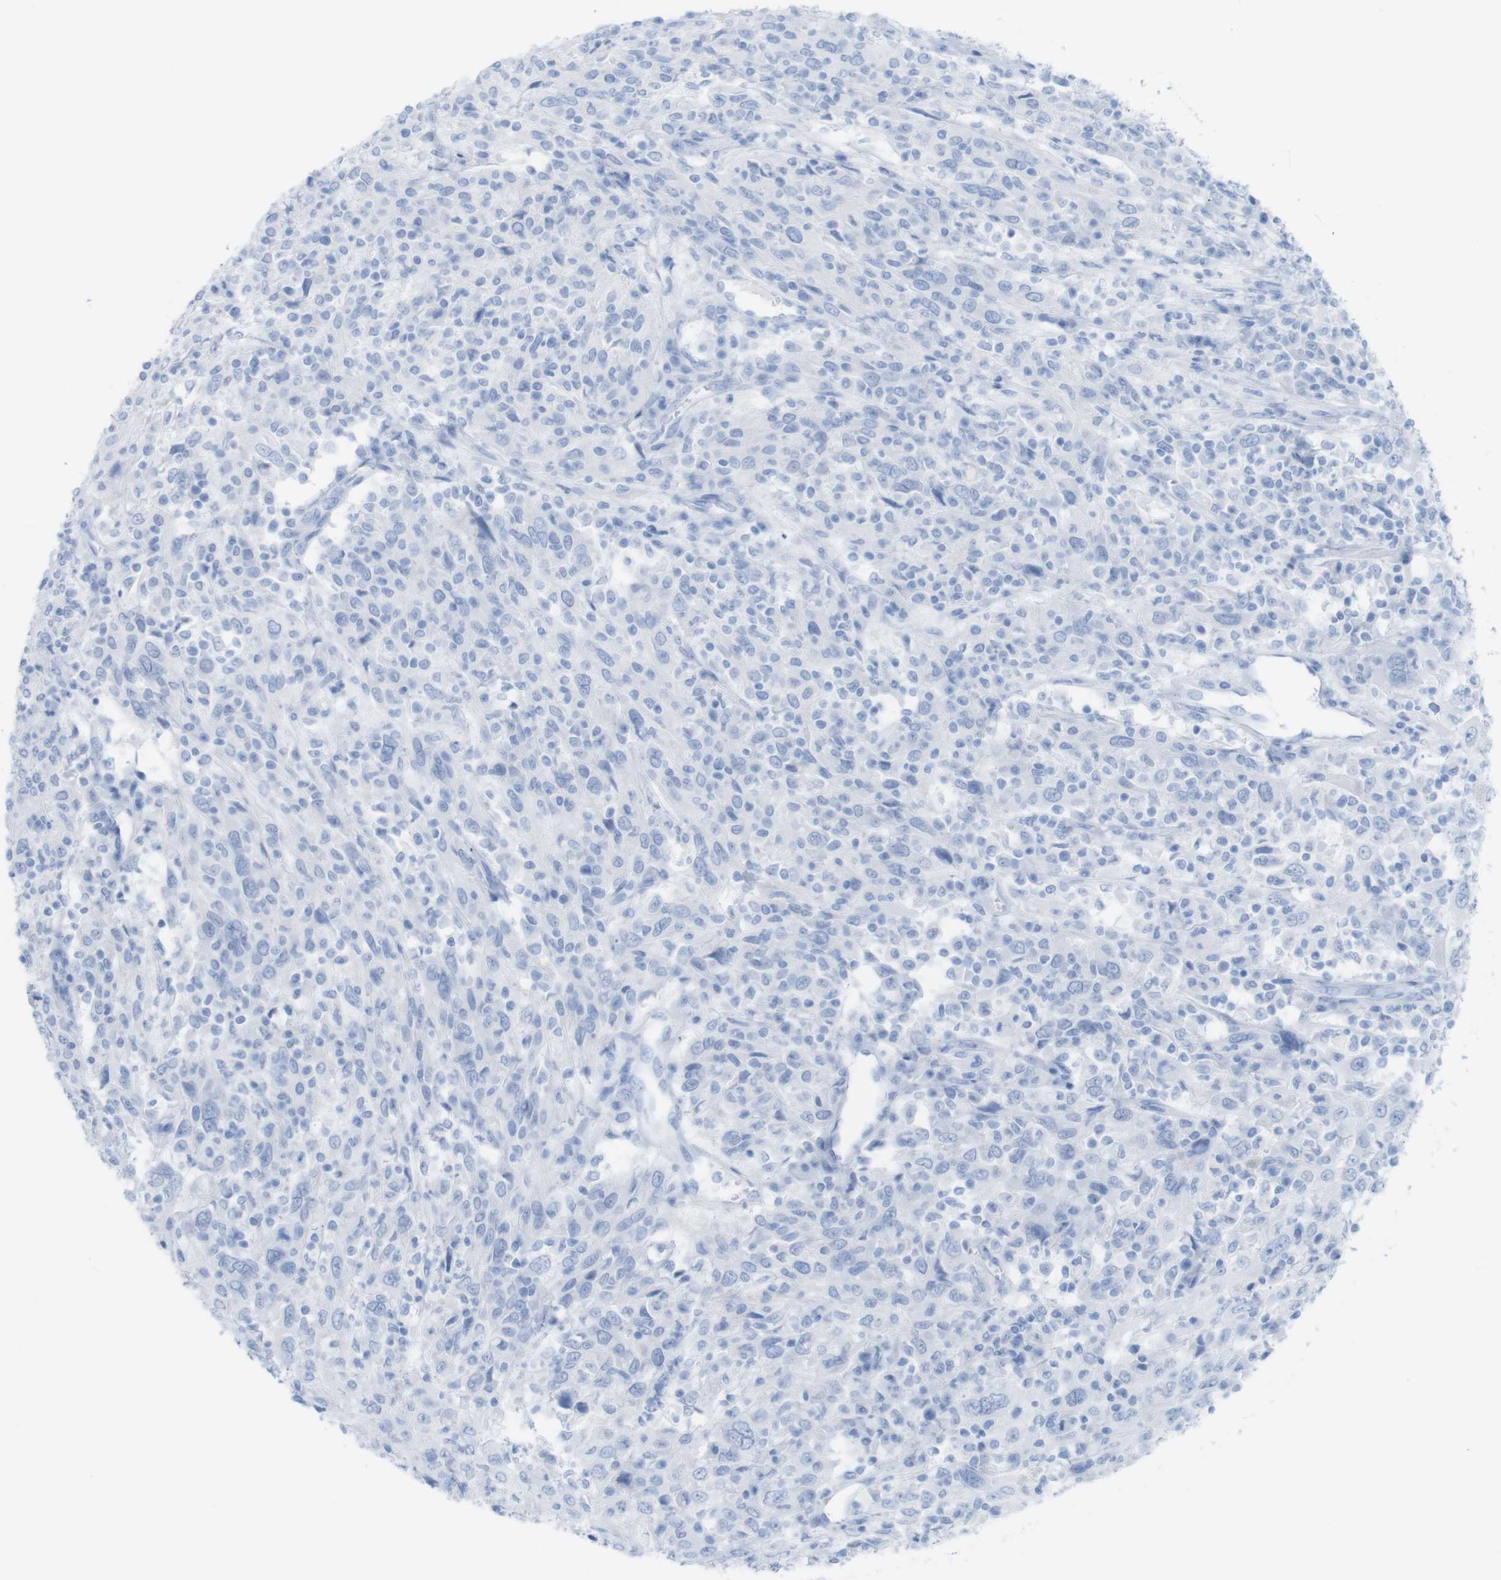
{"staining": {"intensity": "negative", "quantity": "none", "location": "none"}, "tissue": "cervical cancer", "cell_type": "Tumor cells", "image_type": "cancer", "snomed": [{"axis": "morphology", "description": "Squamous cell carcinoma, NOS"}, {"axis": "topography", "description": "Cervix"}], "caption": "DAB (3,3'-diaminobenzidine) immunohistochemical staining of human cervical squamous cell carcinoma demonstrates no significant positivity in tumor cells. The staining was performed using DAB (3,3'-diaminobenzidine) to visualize the protein expression in brown, while the nuclei were stained in blue with hematoxylin (Magnification: 20x).", "gene": "MYH7", "patient": {"sex": "female", "age": 46}}